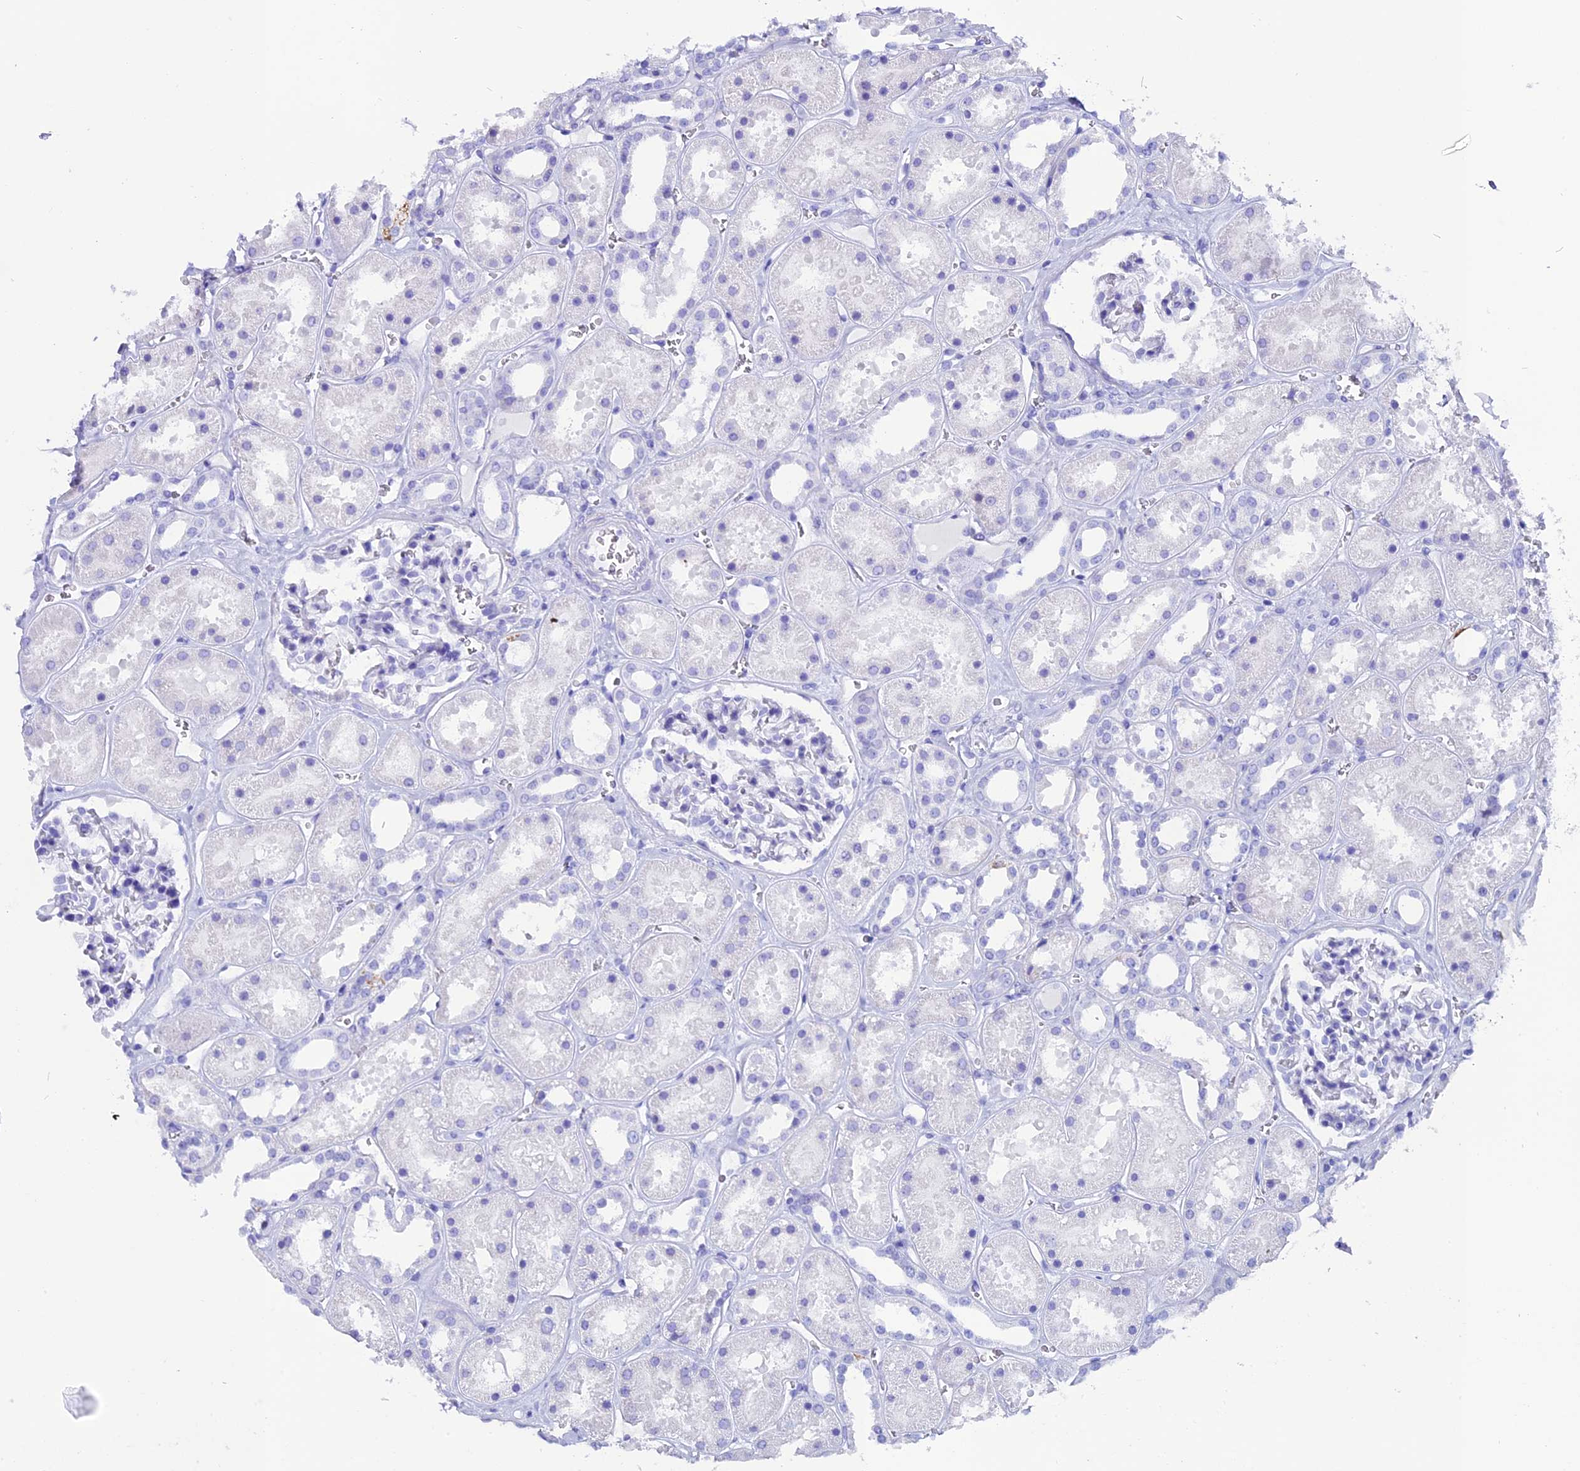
{"staining": {"intensity": "negative", "quantity": "none", "location": "none"}, "tissue": "kidney", "cell_type": "Cells in glomeruli", "image_type": "normal", "snomed": [{"axis": "morphology", "description": "Normal tissue, NOS"}, {"axis": "topography", "description": "Kidney"}], "caption": "Protein analysis of benign kidney reveals no significant positivity in cells in glomeruli. (DAB immunohistochemistry with hematoxylin counter stain).", "gene": "ANKRD29", "patient": {"sex": "female", "age": 41}}